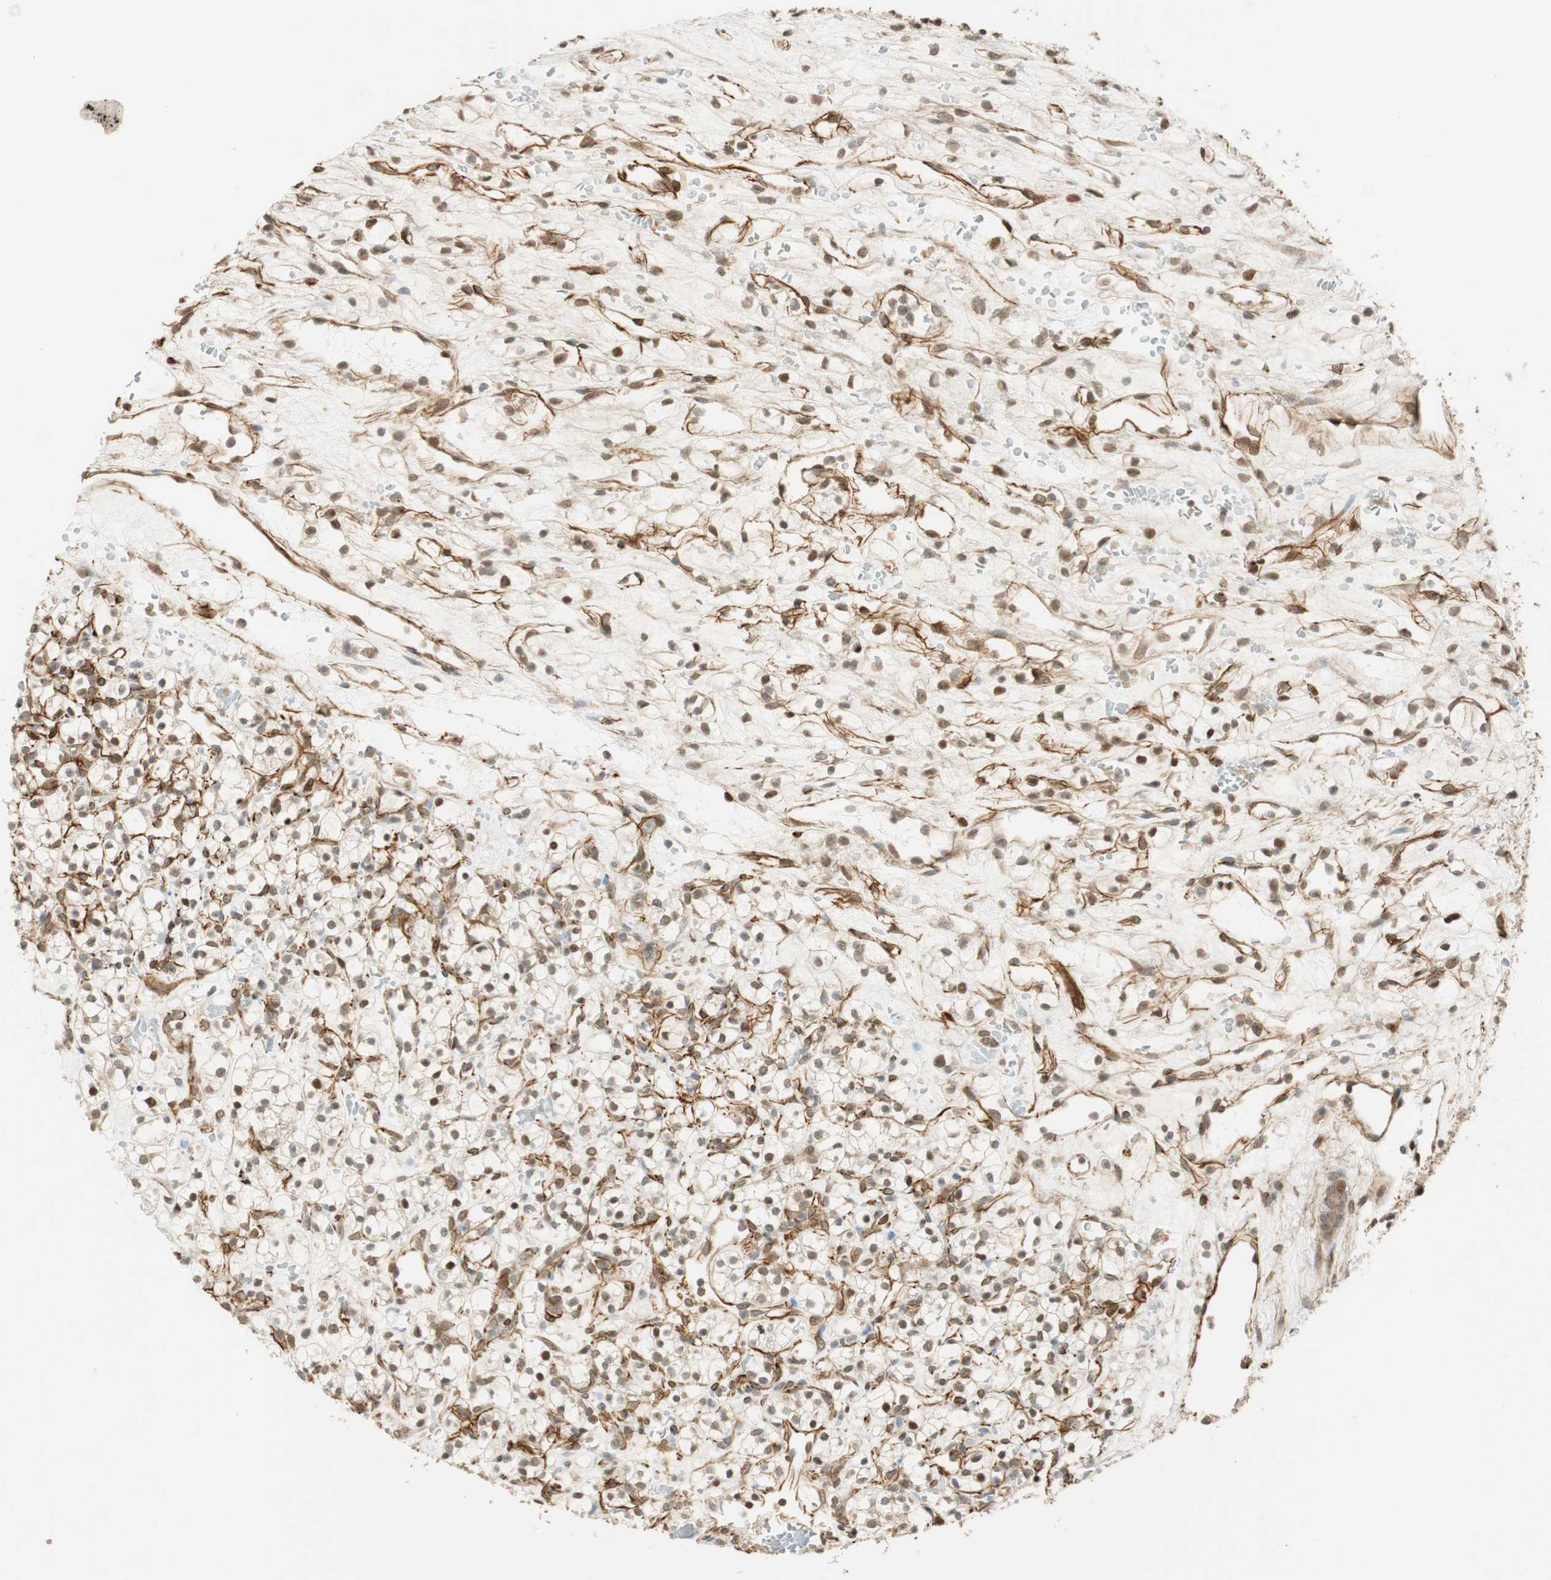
{"staining": {"intensity": "negative", "quantity": "none", "location": "none"}, "tissue": "renal cancer", "cell_type": "Tumor cells", "image_type": "cancer", "snomed": [{"axis": "morphology", "description": "Adenocarcinoma, NOS"}, {"axis": "topography", "description": "Kidney"}], "caption": "Image shows no protein expression in tumor cells of renal cancer tissue.", "gene": "NES", "patient": {"sex": "female", "age": 60}}